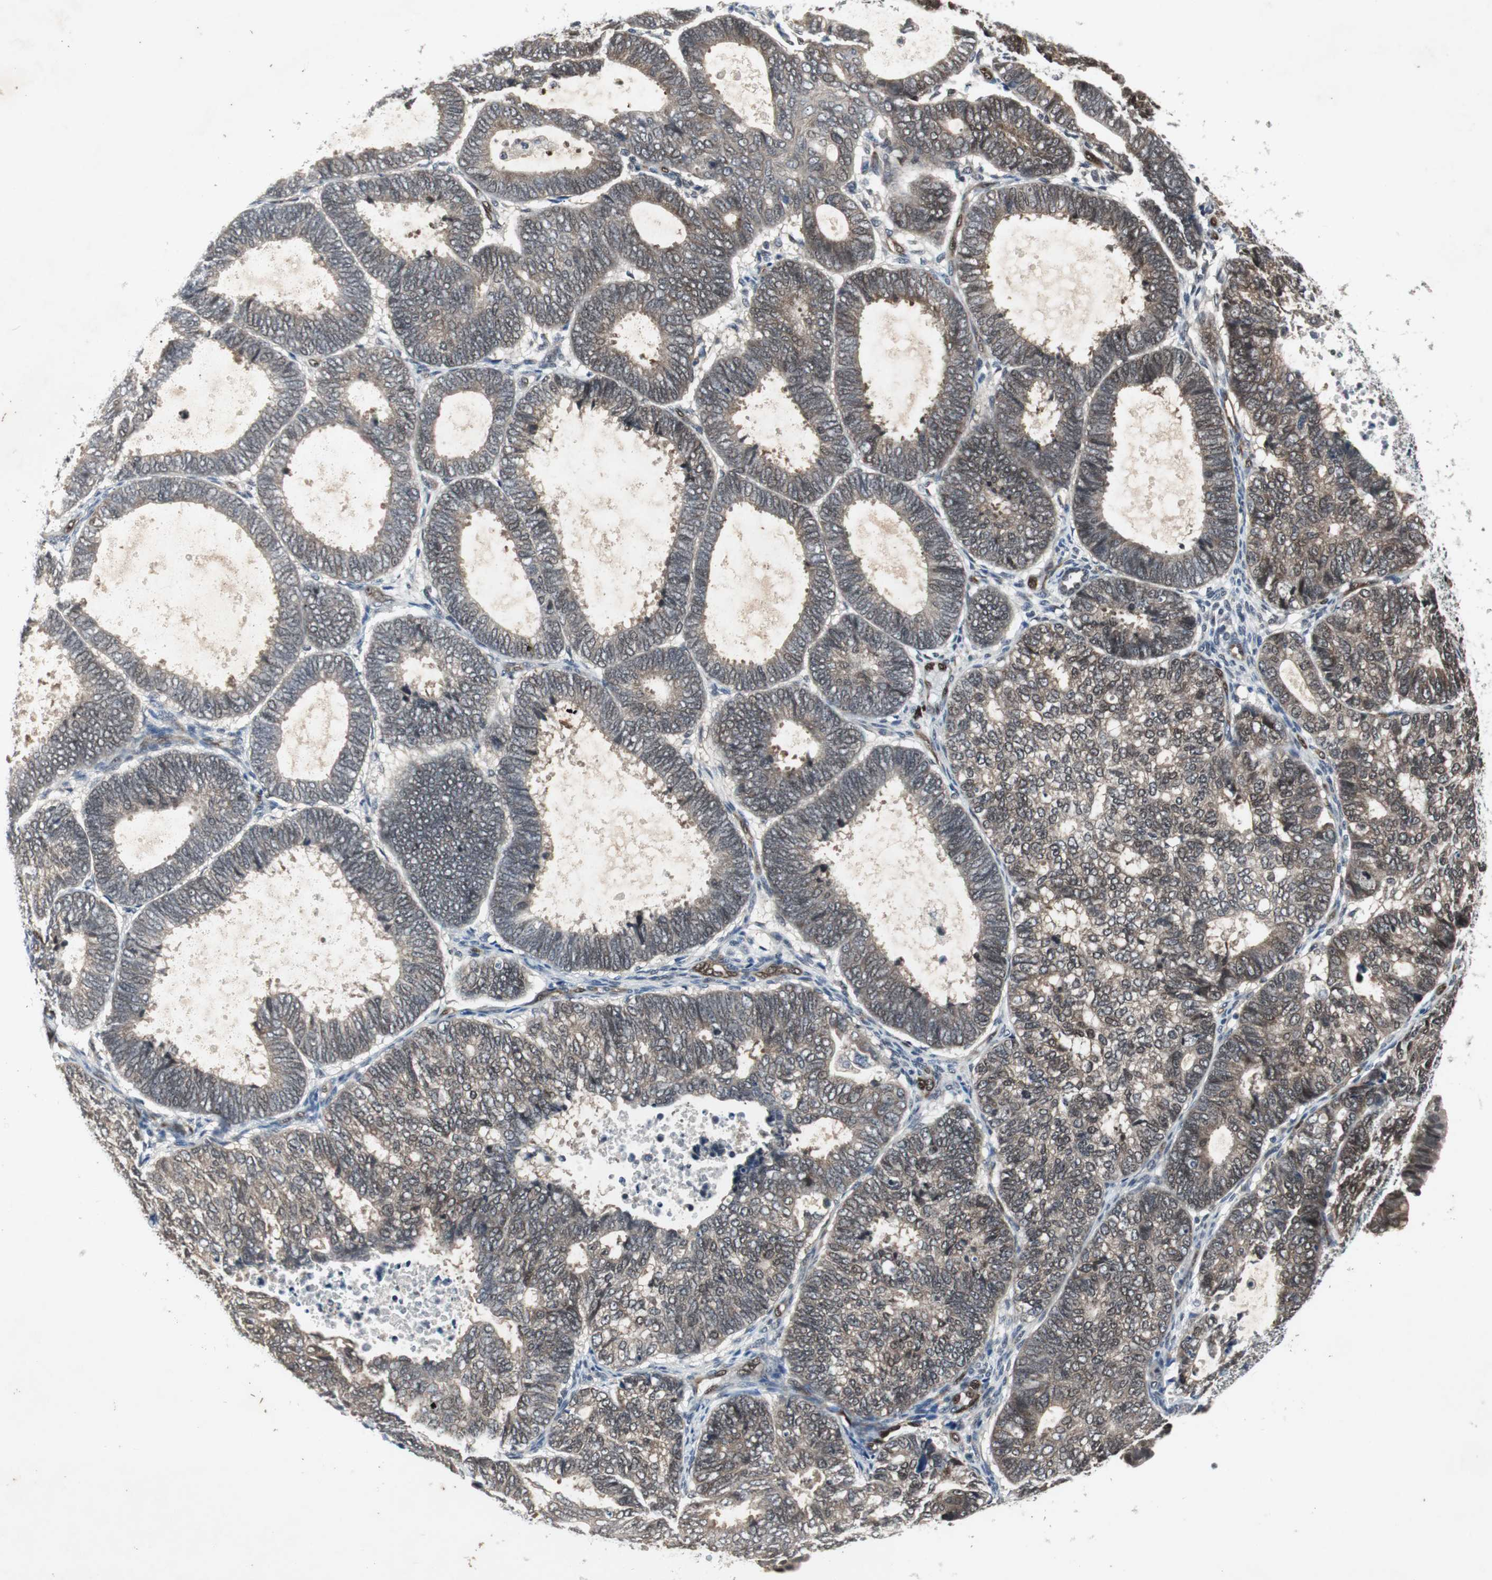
{"staining": {"intensity": "weak", "quantity": ">75%", "location": "cytoplasmic/membranous"}, "tissue": "endometrial cancer", "cell_type": "Tumor cells", "image_type": "cancer", "snomed": [{"axis": "morphology", "description": "Adenocarcinoma, NOS"}, {"axis": "topography", "description": "Uterus"}], "caption": "Human endometrial cancer stained with a protein marker shows weak staining in tumor cells.", "gene": "SMAD1", "patient": {"sex": "female", "age": 60}}